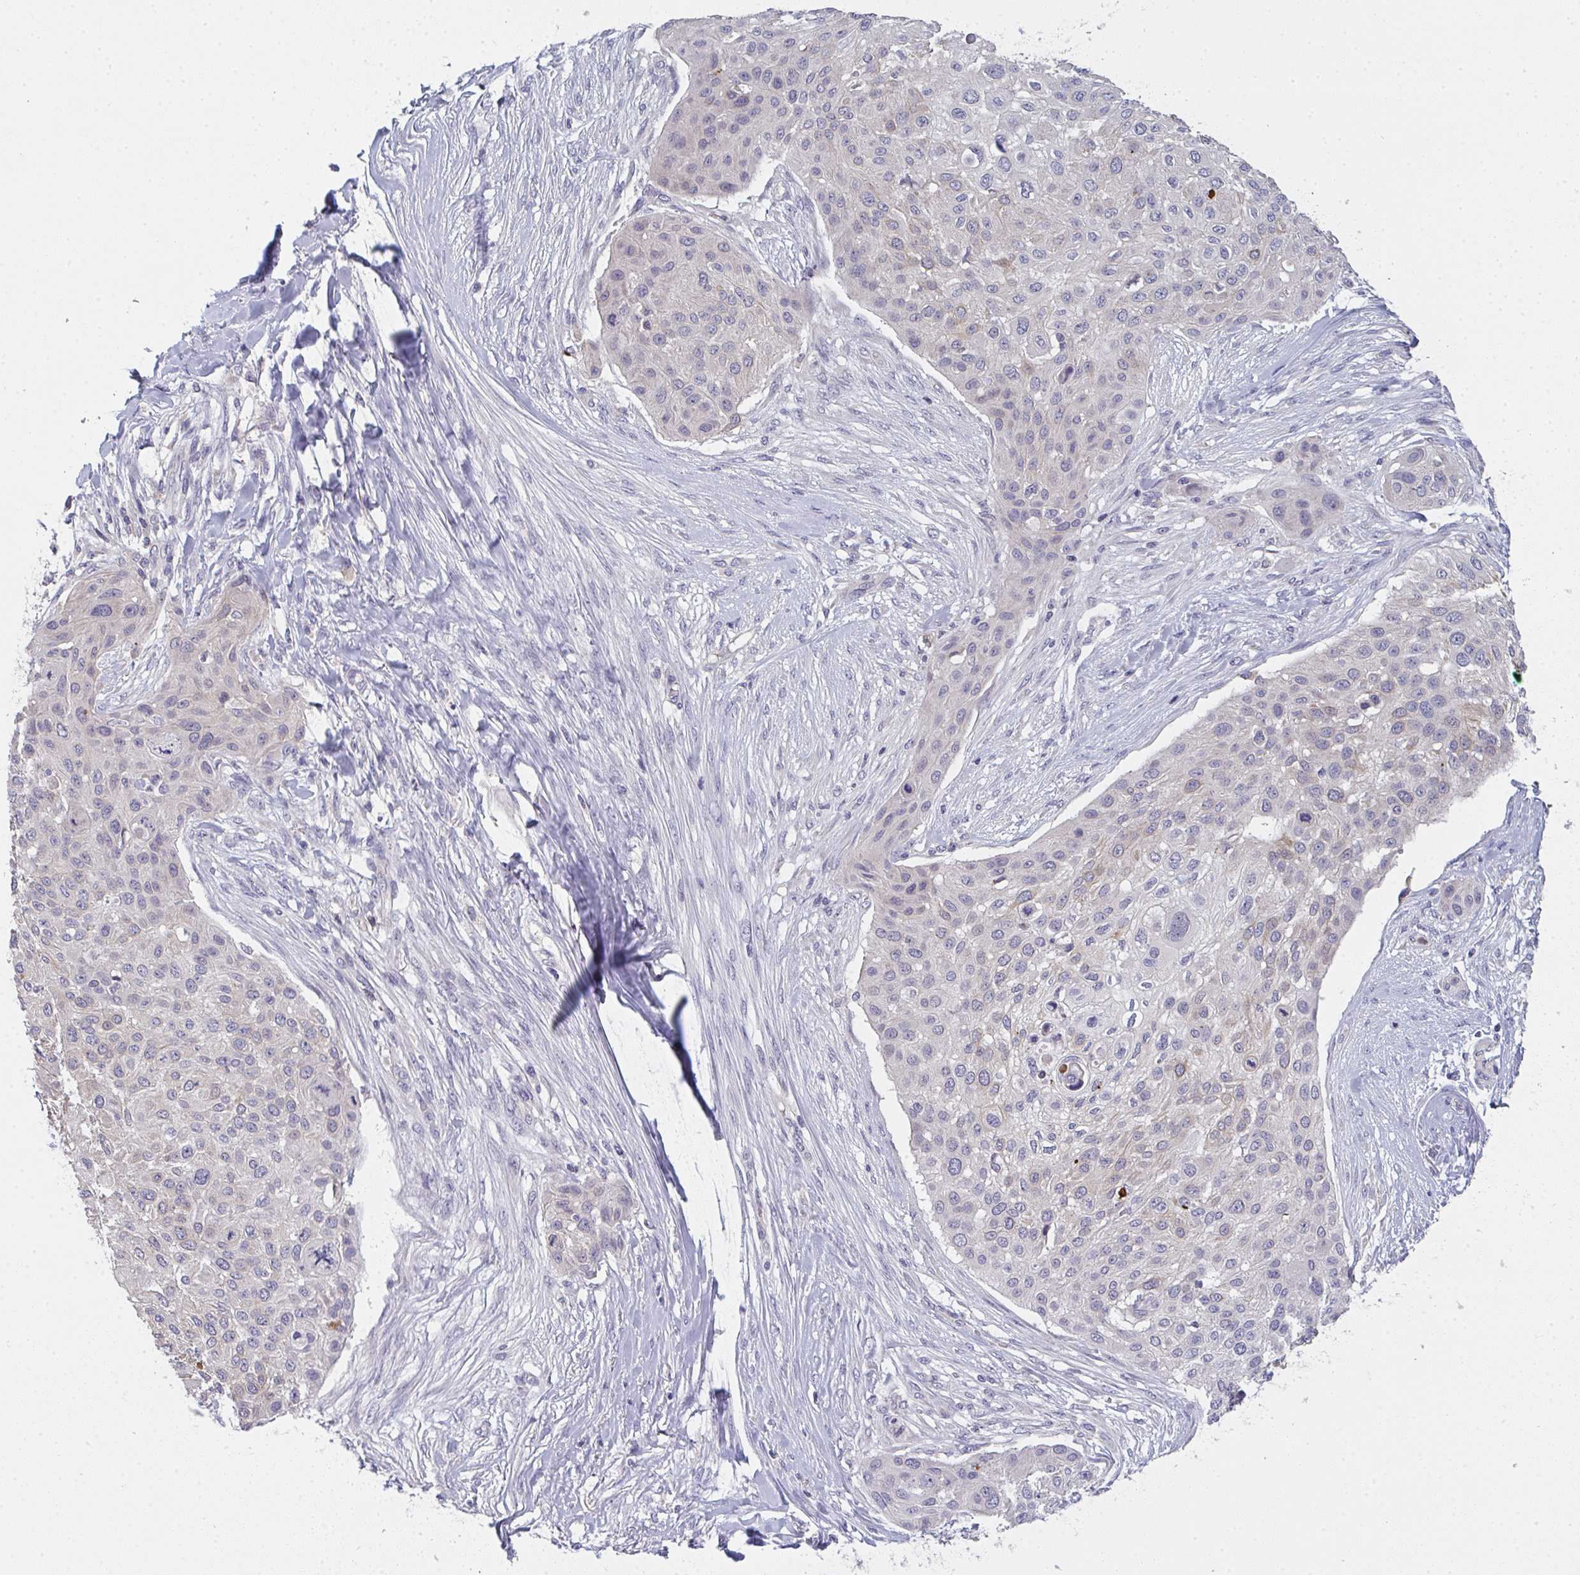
{"staining": {"intensity": "weak", "quantity": "<25%", "location": "cytoplasmic/membranous"}, "tissue": "skin cancer", "cell_type": "Tumor cells", "image_type": "cancer", "snomed": [{"axis": "morphology", "description": "Squamous cell carcinoma, NOS"}, {"axis": "topography", "description": "Skin"}], "caption": "Tumor cells show no significant staining in skin cancer (squamous cell carcinoma).", "gene": "RIOK1", "patient": {"sex": "female", "age": 87}}